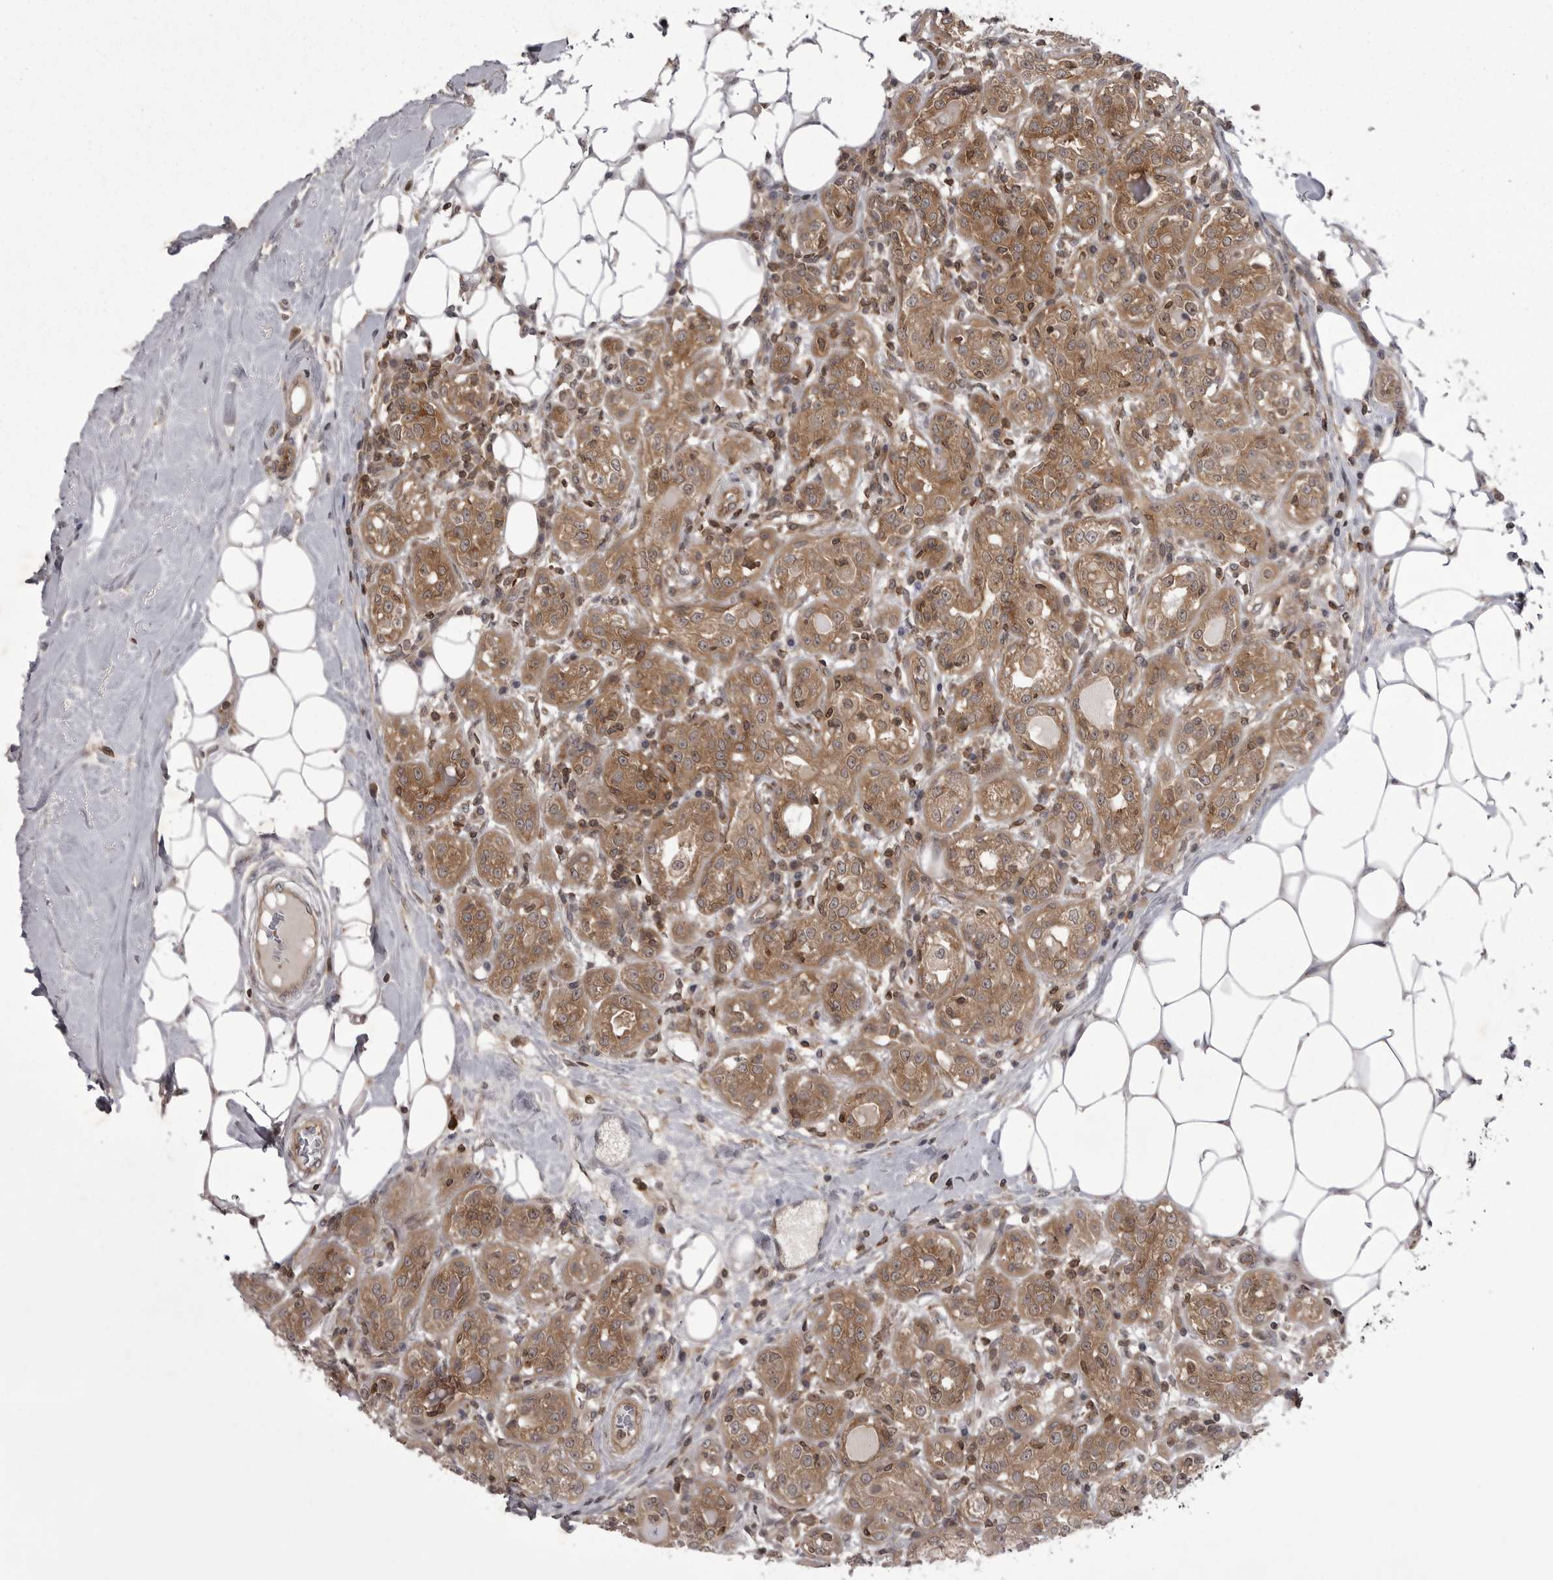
{"staining": {"intensity": "moderate", "quantity": ">75%", "location": "cytoplasmic/membranous"}, "tissue": "breast cancer", "cell_type": "Tumor cells", "image_type": "cancer", "snomed": [{"axis": "morphology", "description": "Duct carcinoma"}, {"axis": "topography", "description": "Breast"}], "caption": "Breast intraductal carcinoma stained for a protein reveals moderate cytoplasmic/membranous positivity in tumor cells.", "gene": "STK24", "patient": {"sex": "female", "age": 27}}